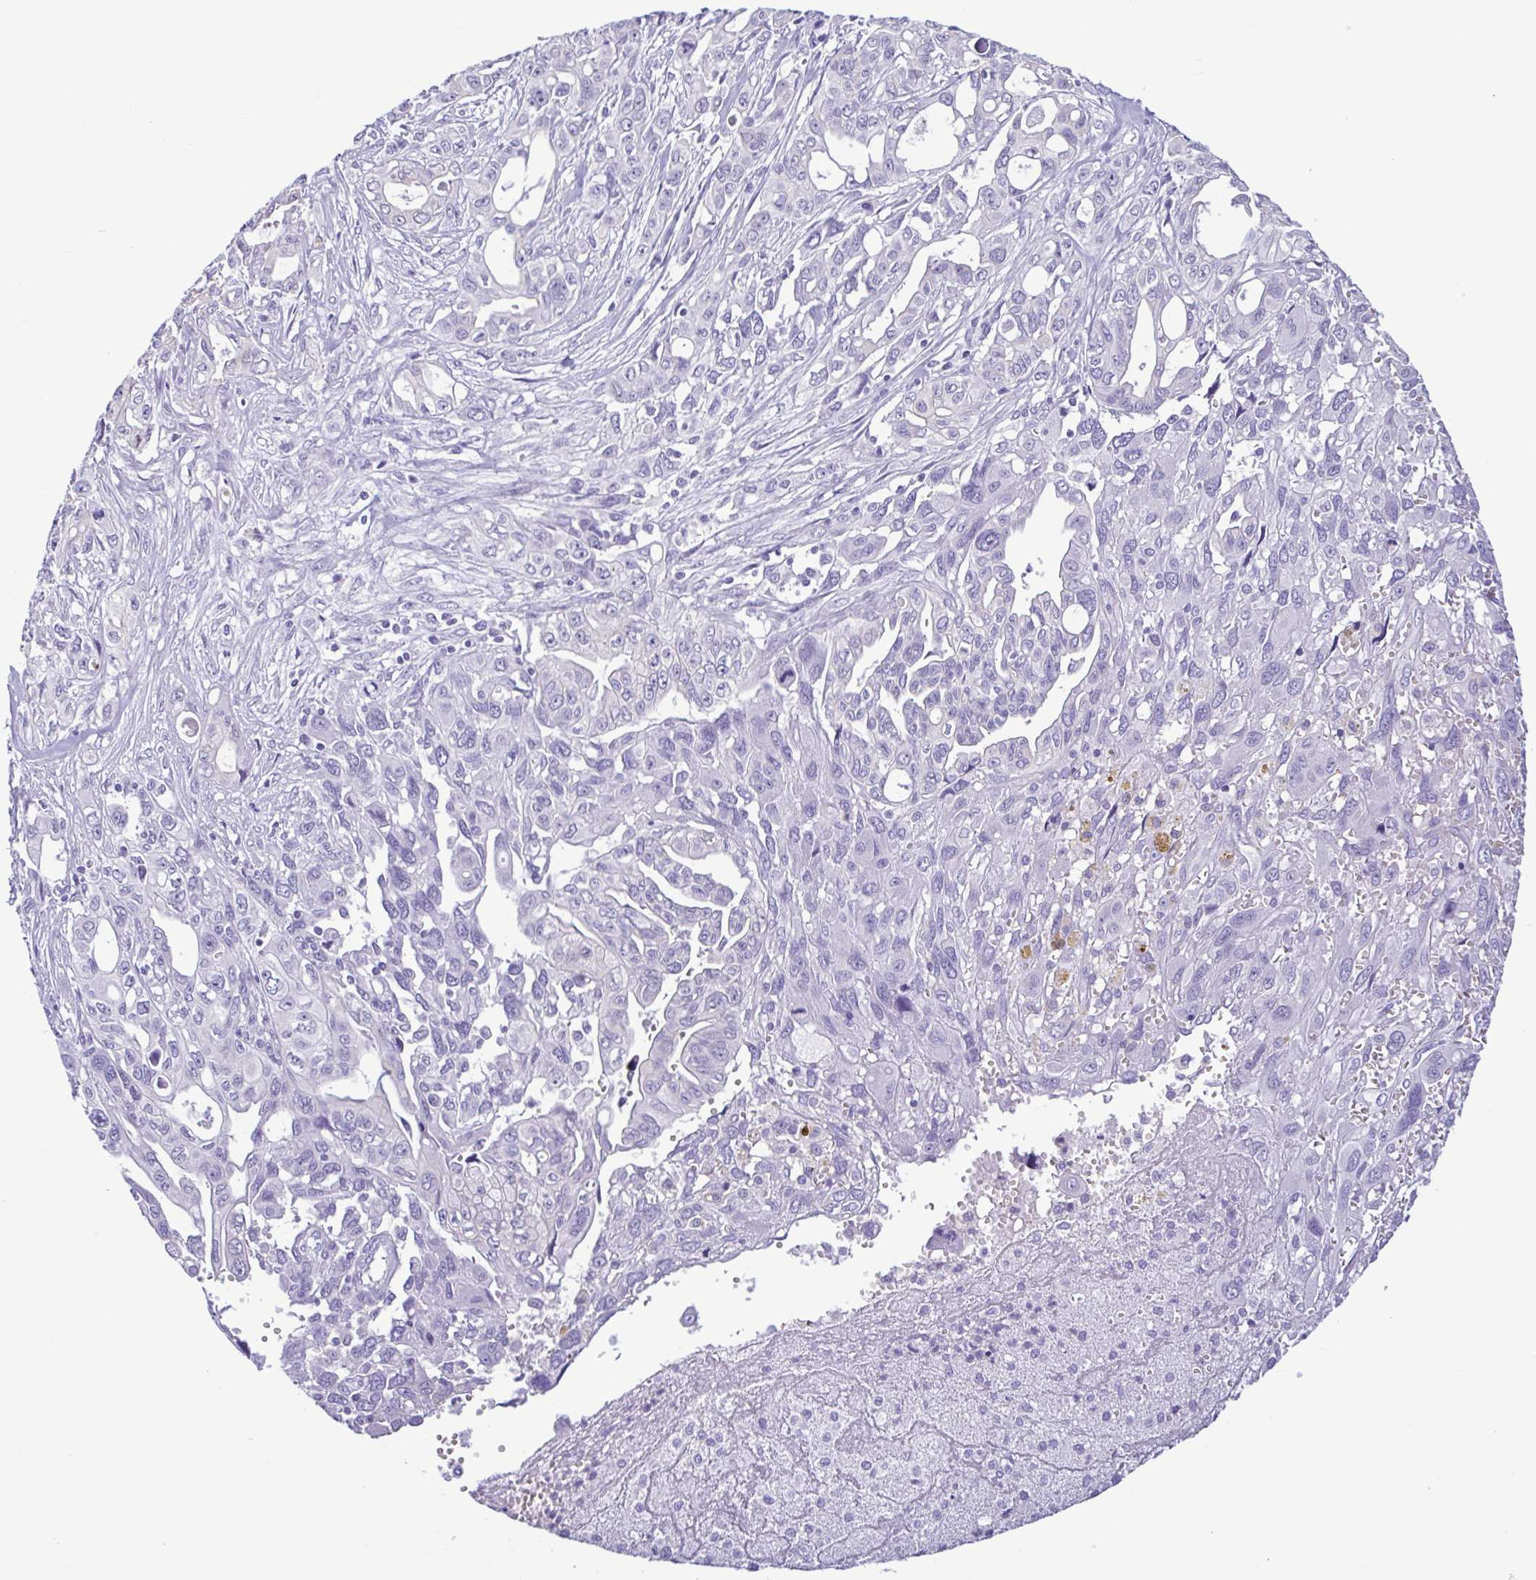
{"staining": {"intensity": "negative", "quantity": "none", "location": "none"}, "tissue": "pancreatic cancer", "cell_type": "Tumor cells", "image_type": "cancer", "snomed": [{"axis": "morphology", "description": "Adenocarcinoma, NOS"}, {"axis": "topography", "description": "Pancreas"}], "caption": "Immunohistochemical staining of human pancreatic cancer (adenocarcinoma) displays no significant staining in tumor cells.", "gene": "CBY2", "patient": {"sex": "female", "age": 47}}